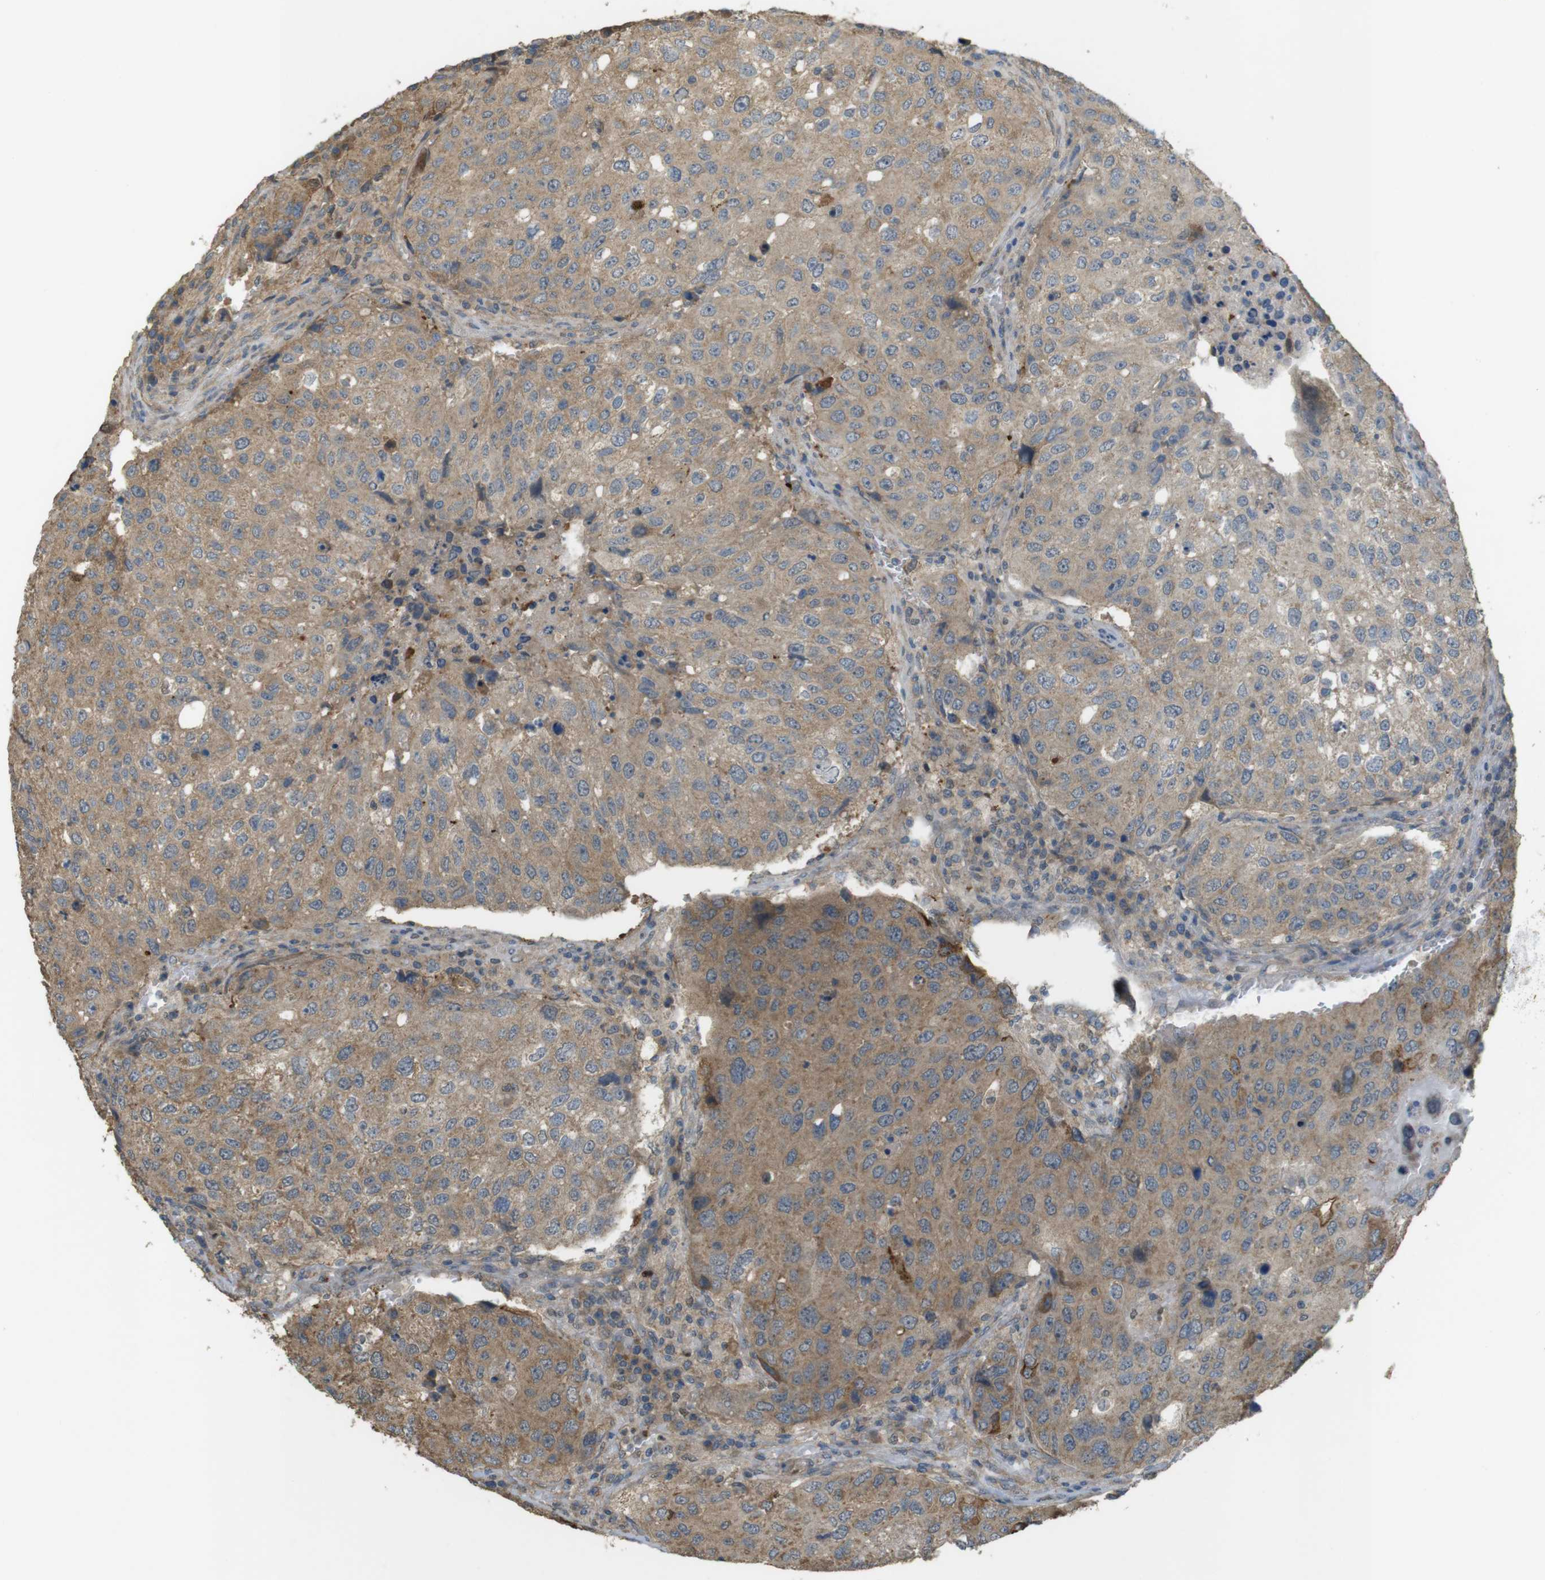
{"staining": {"intensity": "moderate", "quantity": "<25%", "location": "cytoplasmic/membranous"}, "tissue": "urothelial cancer", "cell_type": "Tumor cells", "image_type": "cancer", "snomed": [{"axis": "morphology", "description": "Urothelial carcinoma, High grade"}, {"axis": "topography", "description": "Lymph node"}, {"axis": "topography", "description": "Urinary bladder"}], "caption": "About <25% of tumor cells in urothelial carcinoma (high-grade) display moderate cytoplasmic/membranous protein staining as visualized by brown immunohistochemical staining.", "gene": "ZDHHC20", "patient": {"sex": "male", "age": 51}}